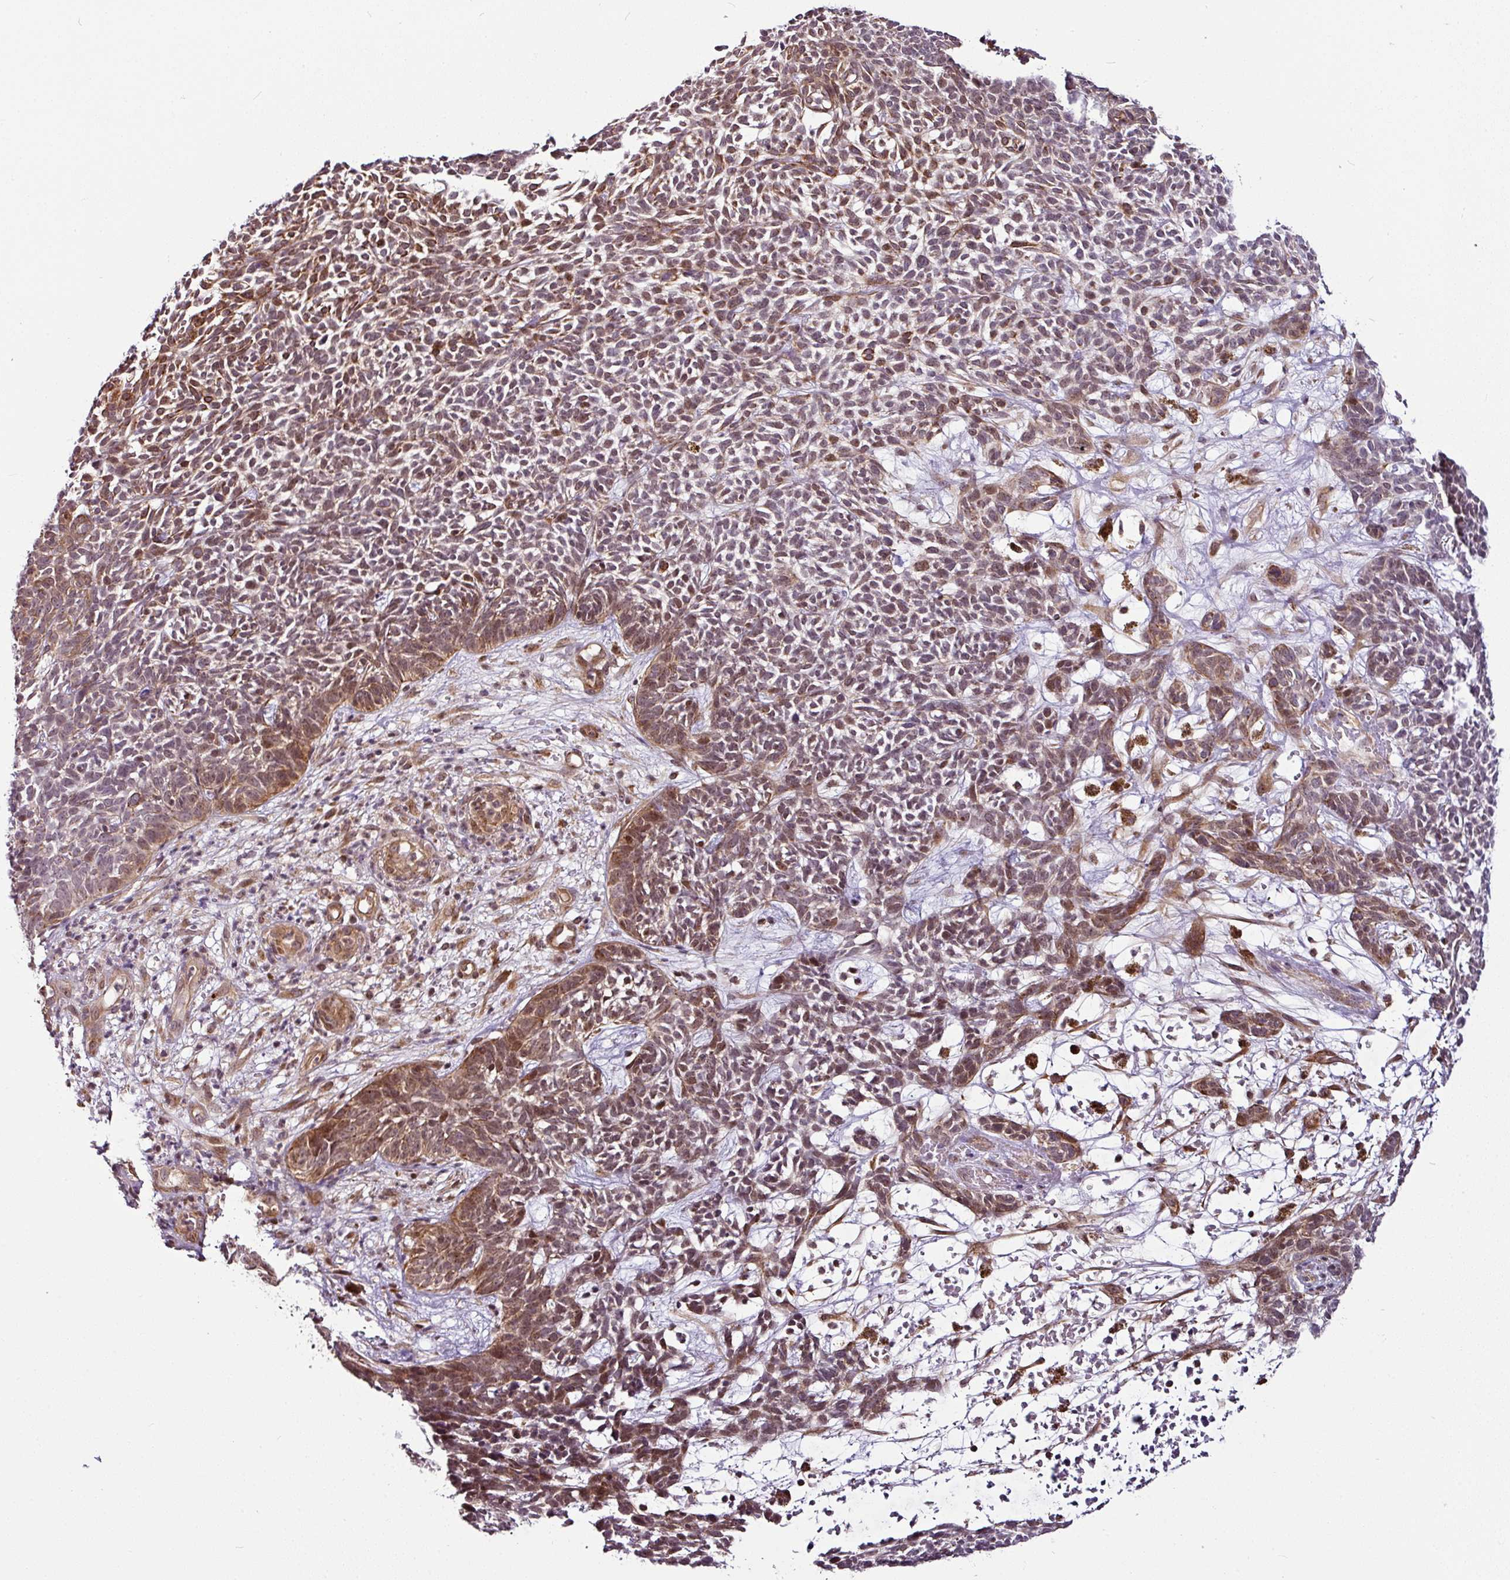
{"staining": {"intensity": "moderate", "quantity": "25%-75%", "location": "cytoplasmic/membranous,nuclear"}, "tissue": "skin cancer", "cell_type": "Tumor cells", "image_type": "cancer", "snomed": [{"axis": "morphology", "description": "Basal cell carcinoma"}, {"axis": "topography", "description": "Skin"}], "caption": "Protein analysis of skin cancer tissue demonstrates moderate cytoplasmic/membranous and nuclear staining in about 25%-75% of tumor cells.", "gene": "DCAF13", "patient": {"sex": "female", "age": 84}}